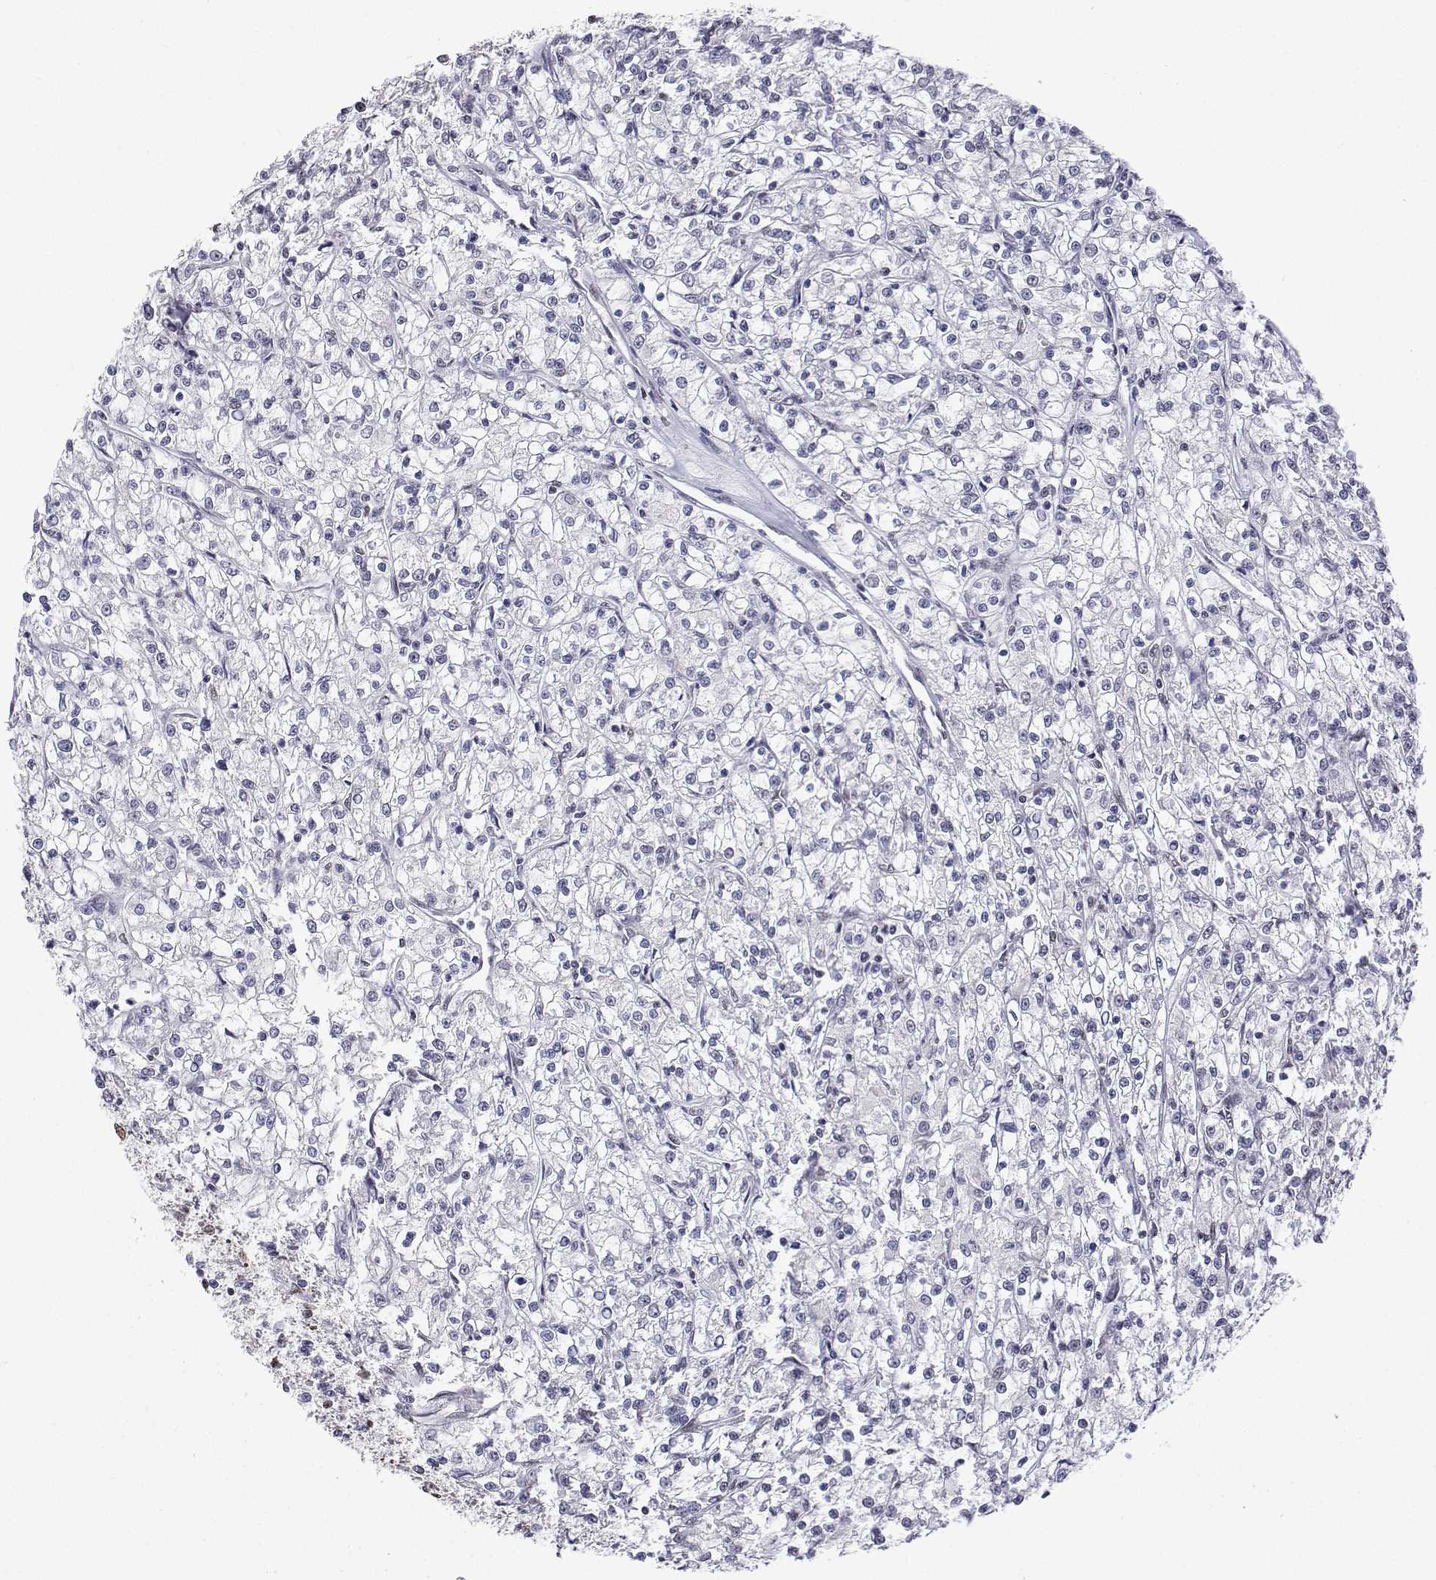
{"staining": {"intensity": "negative", "quantity": "none", "location": "none"}, "tissue": "renal cancer", "cell_type": "Tumor cells", "image_type": "cancer", "snomed": [{"axis": "morphology", "description": "Adenocarcinoma, NOS"}, {"axis": "topography", "description": "Kidney"}], "caption": "A micrograph of human renal cancer is negative for staining in tumor cells. The staining is performed using DAB (3,3'-diaminobenzidine) brown chromogen with nuclei counter-stained in using hematoxylin.", "gene": "ADAR", "patient": {"sex": "female", "age": 59}}